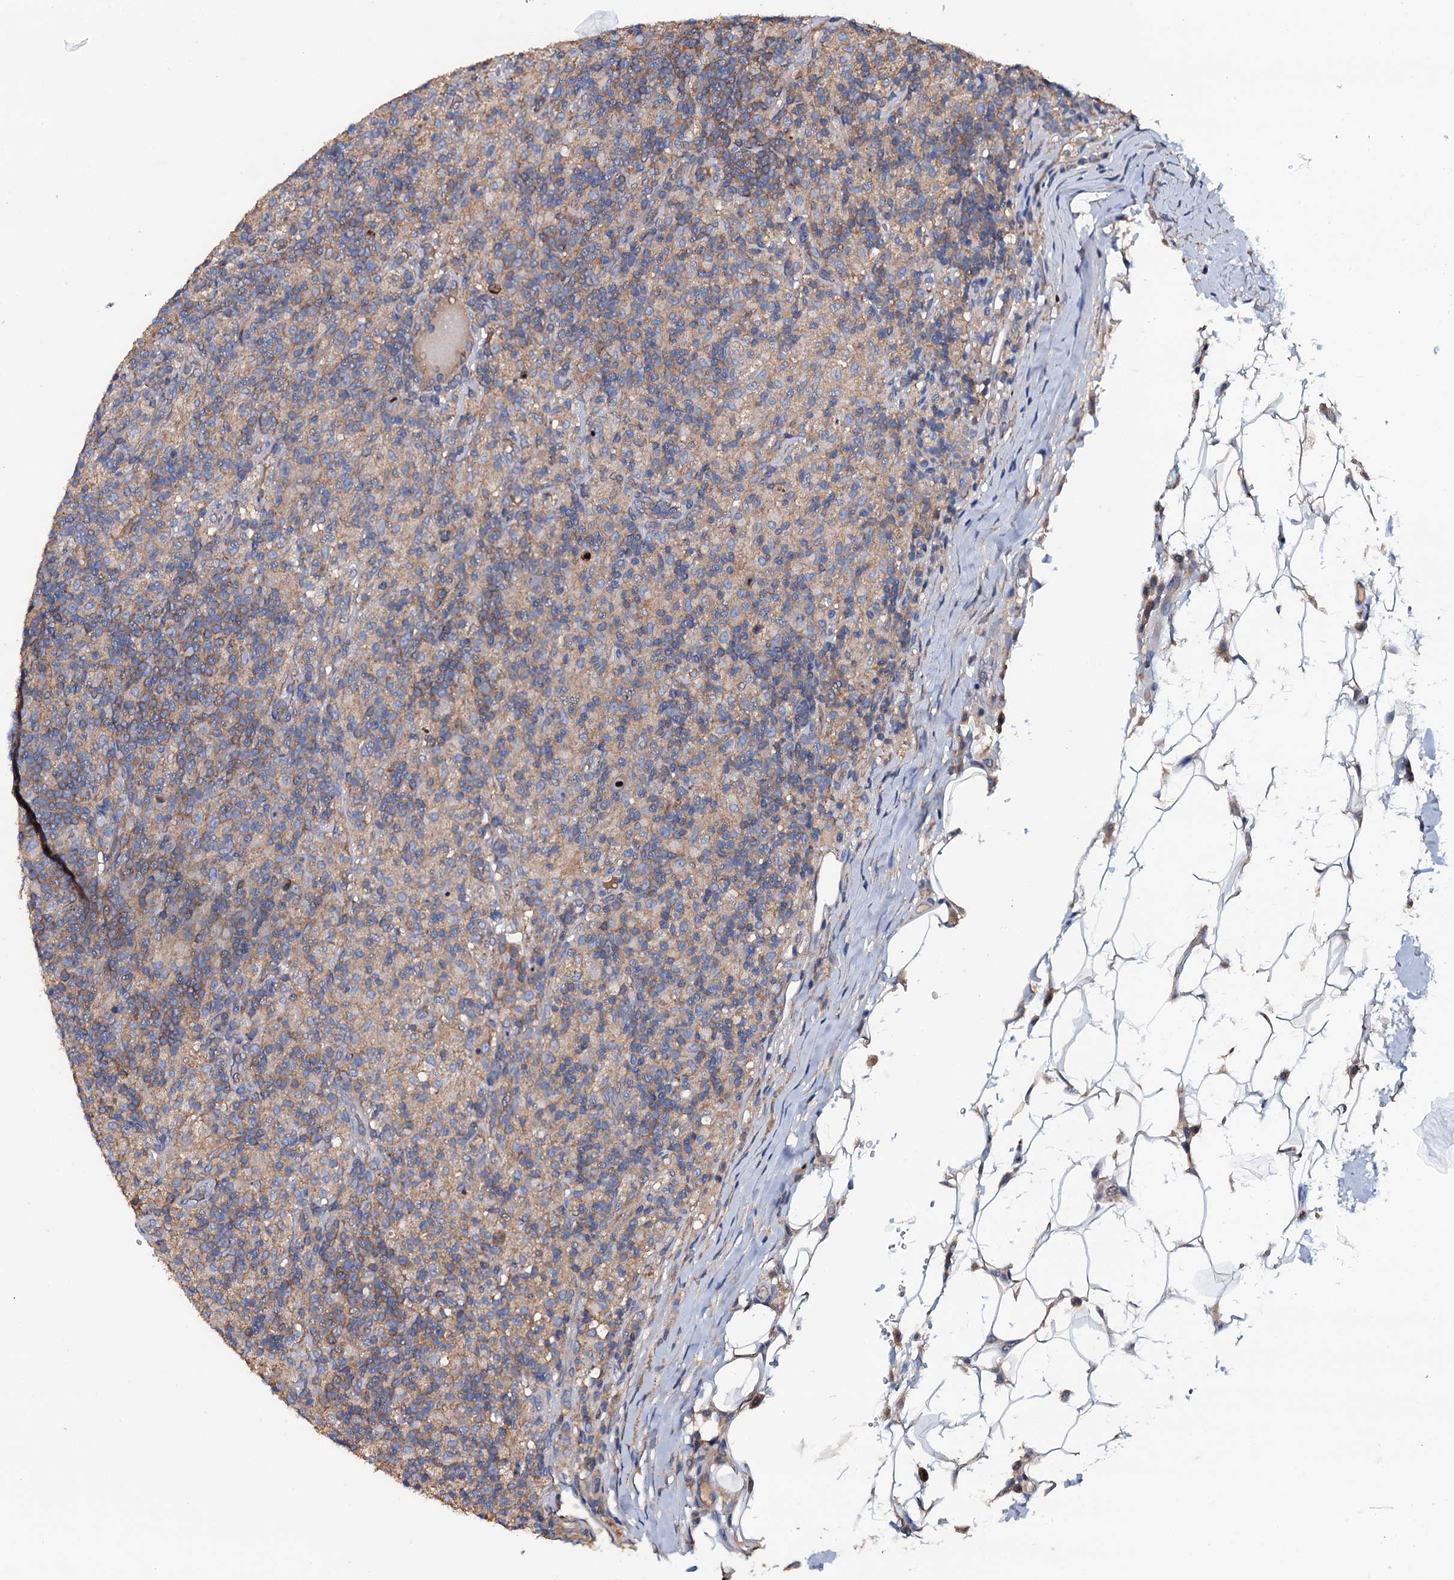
{"staining": {"intensity": "weak", "quantity": ">75%", "location": "cytoplasmic/membranous"}, "tissue": "lymphoma", "cell_type": "Tumor cells", "image_type": "cancer", "snomed": [{"axis": "morphology", "description": "Hodgkin's disease, NOS"}, {"axis": "topography", "description": "Lymph node"}], "caption": "There is low levels of weak cytoplasmic/membranous staining in tumor cells of lymphoma, as demonstrated by immunohistochemical staining (brown color).", "gene": "NEK1", "patient": {"sex": "male", "age": 70}}